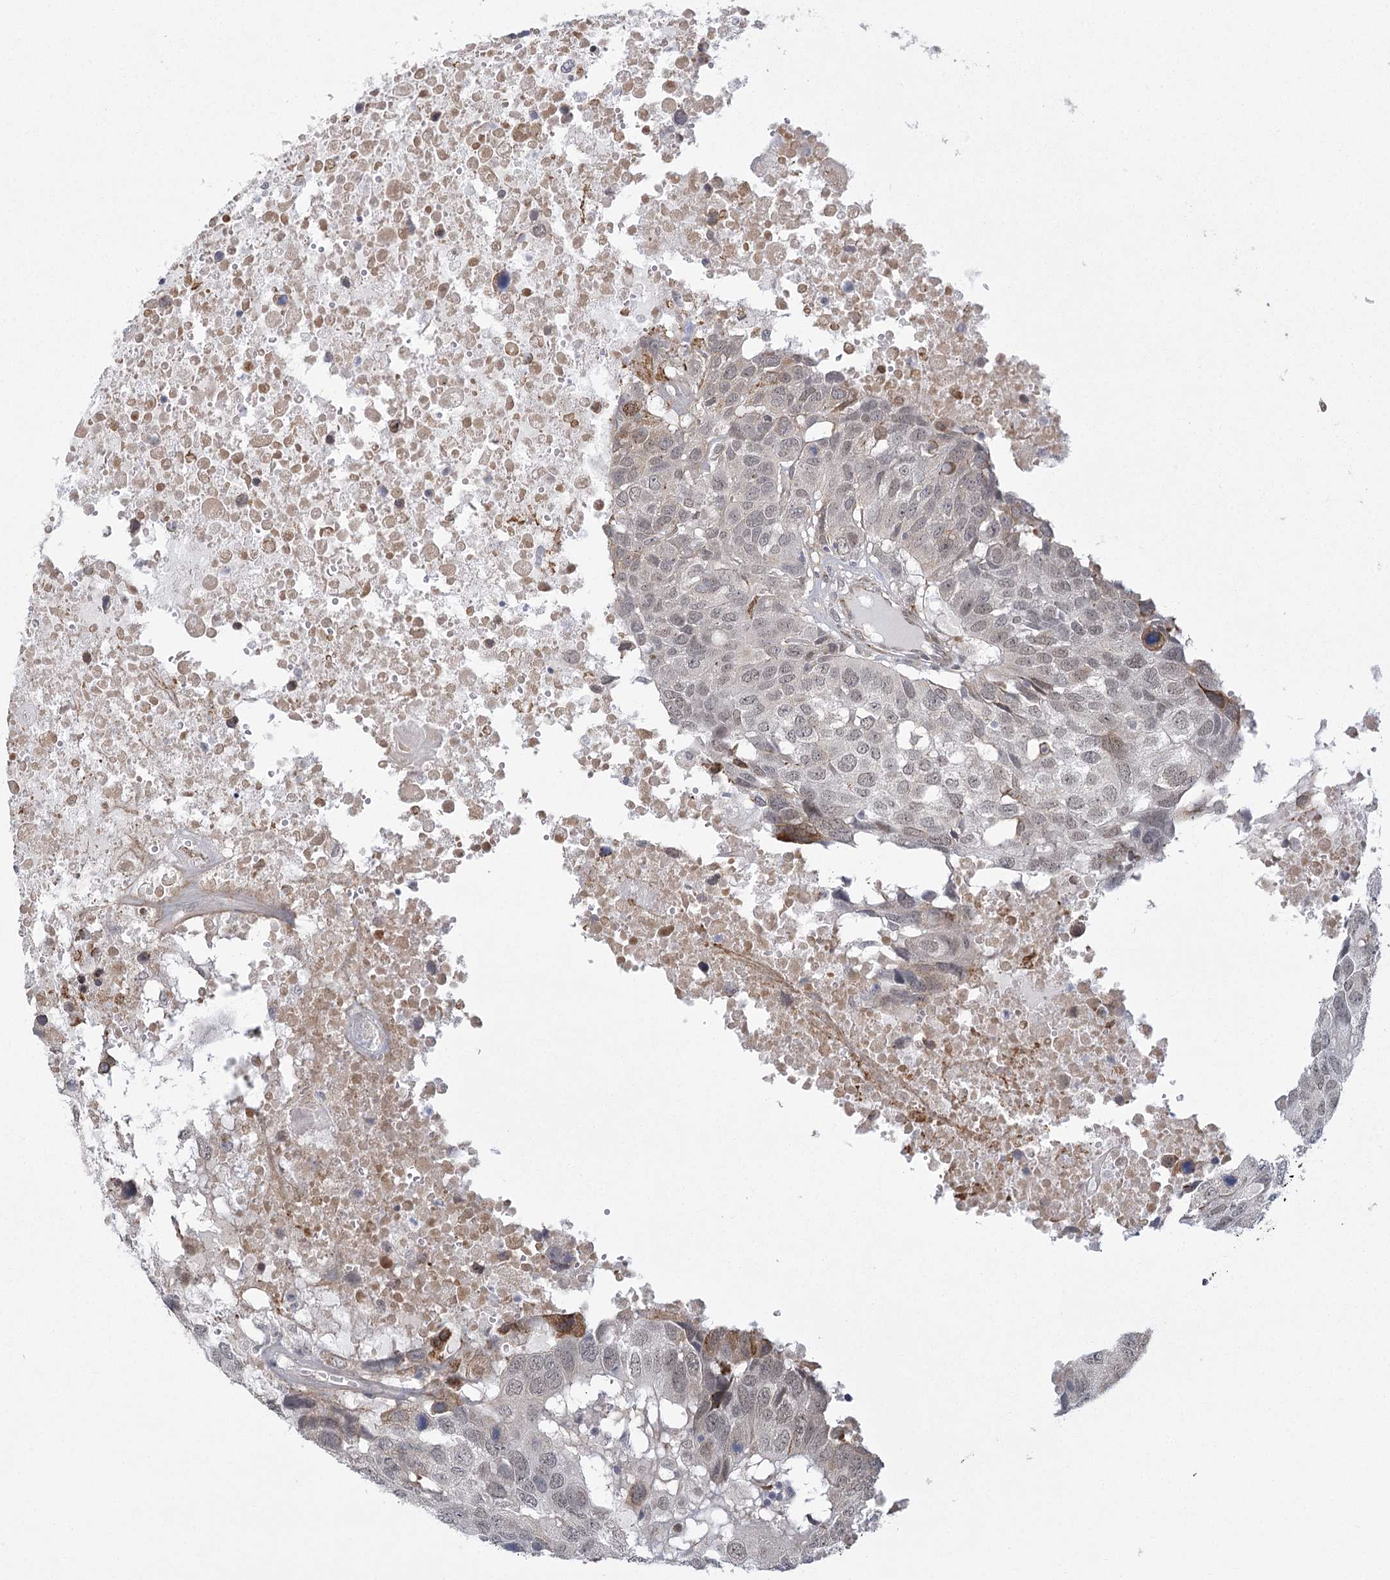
{"staining": {"intensity": "weak", "quantity": "<25%", "location": "nuclear"}, "tissue": "head and neck cancer", "cell_type": "Tumor cells", "image_type": "cancer", "snomed": [{"axis": "morphology", "description": "Squamous cell carcinoma, NOS"}, {"axis": "topography", "description": "Head-Neck"}], "caption": "Tumor cells show no significant expression in head and neck squamous cell carcinoma.", "gene": "MED28", "patient": {"sex": "male", "age": 66}}